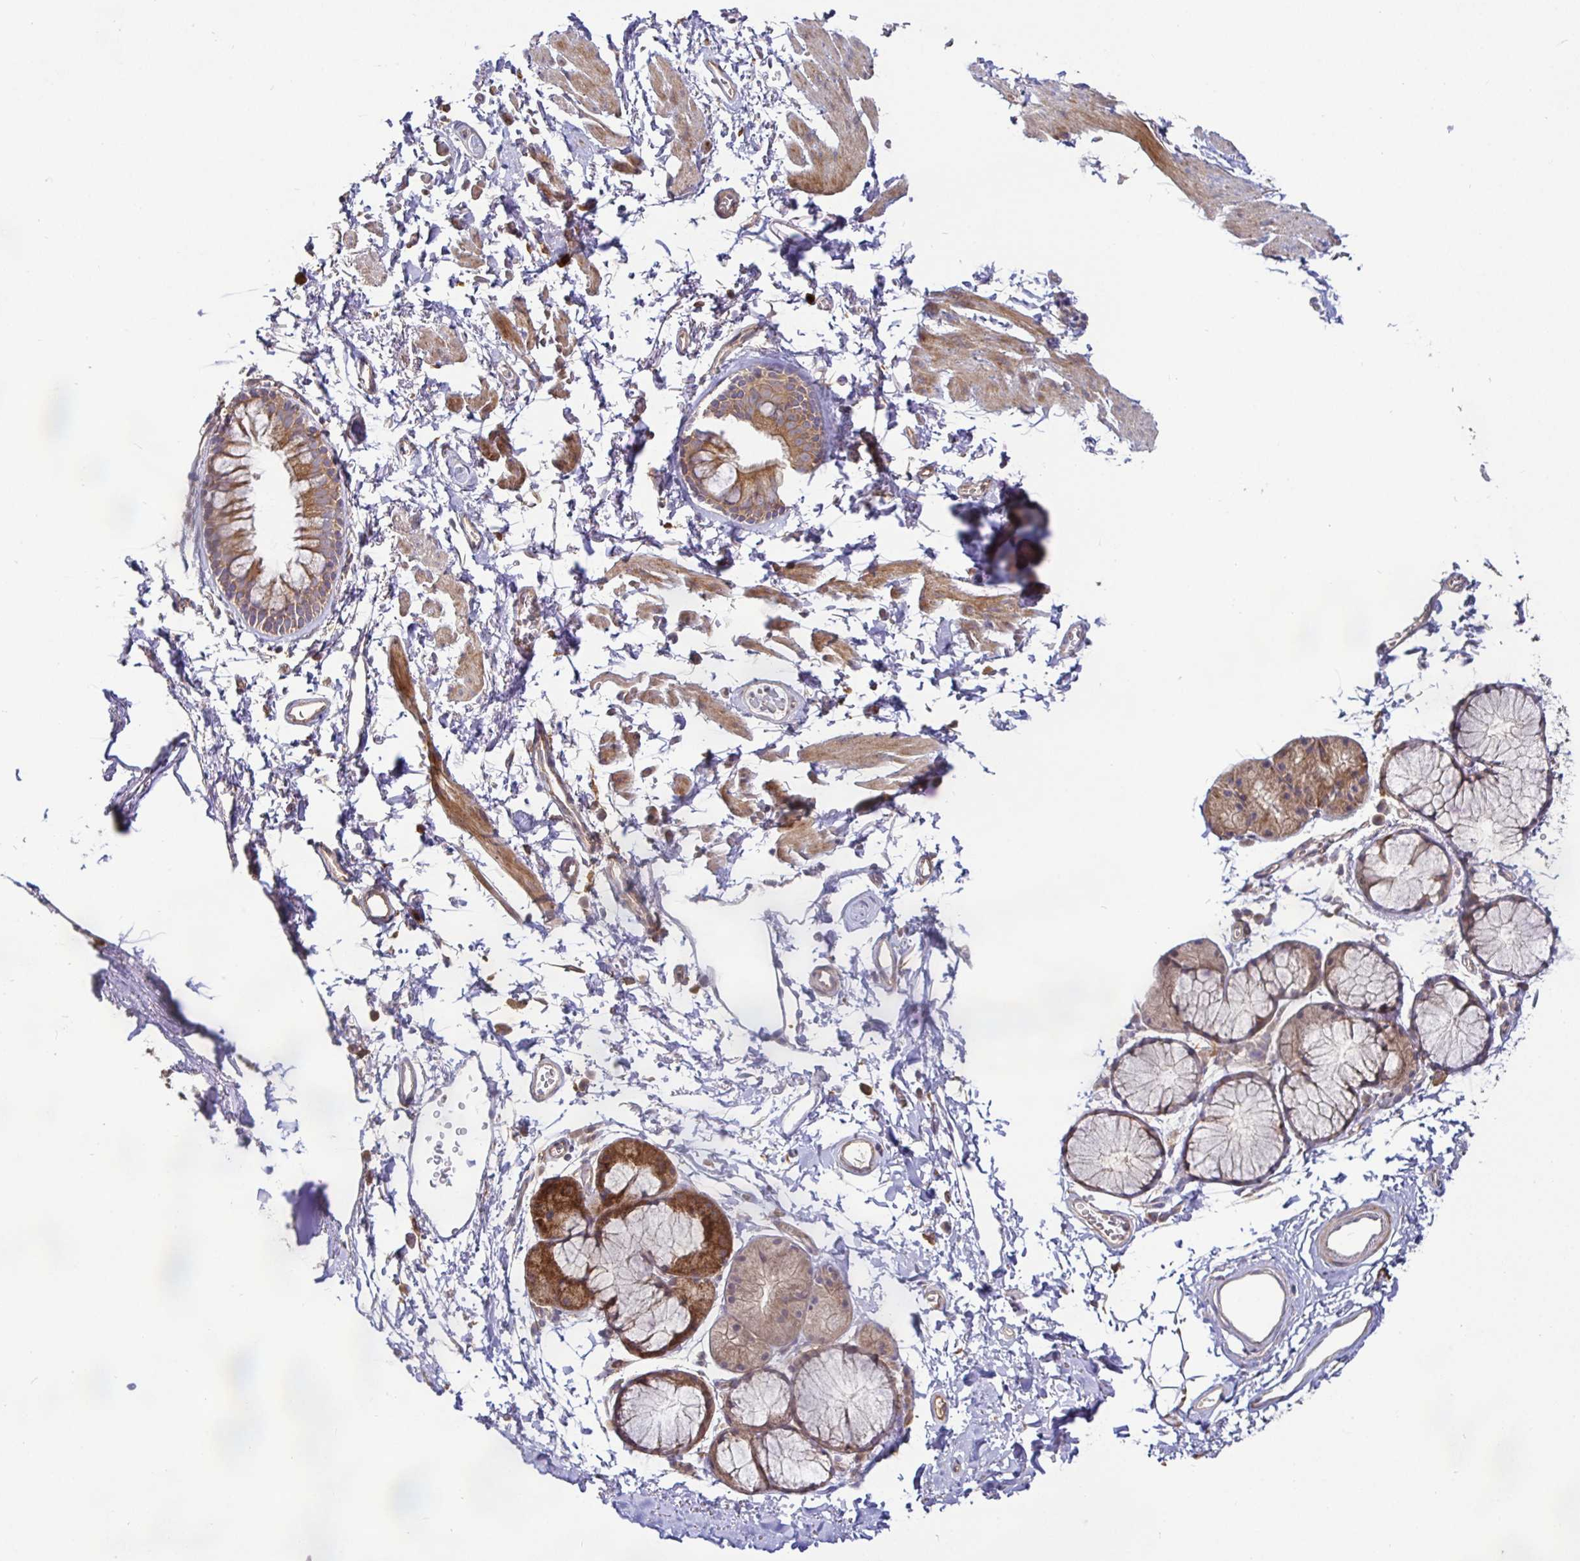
{"staining": {"intensity": "moderate", "quantity": ">75%", "location": "cytoplasmic/membranous"}, "tissue": "bronchus", "cell_type": "Respiratory epithelial cells", "image_type": "normal", "snomed": [{"axis": "morphology", "description": "Normal tissue, NOS"}, {"axis": "topography", "description": "Cartilage tissue"}, {"axis": "topography", "description": "Bronchus"}], "caption": "Immunohistochemistry (IHC) of benign human bronchus exhibits medium levels of moderate cytoplasmic/membranous positivity in approximately >75% of respiratory epithelial cells. (brown staining indicates protein expression, while blue staining denotes nuclei).", "gene": "SNX8", "patient": {"sex": "female", "age": 79}}